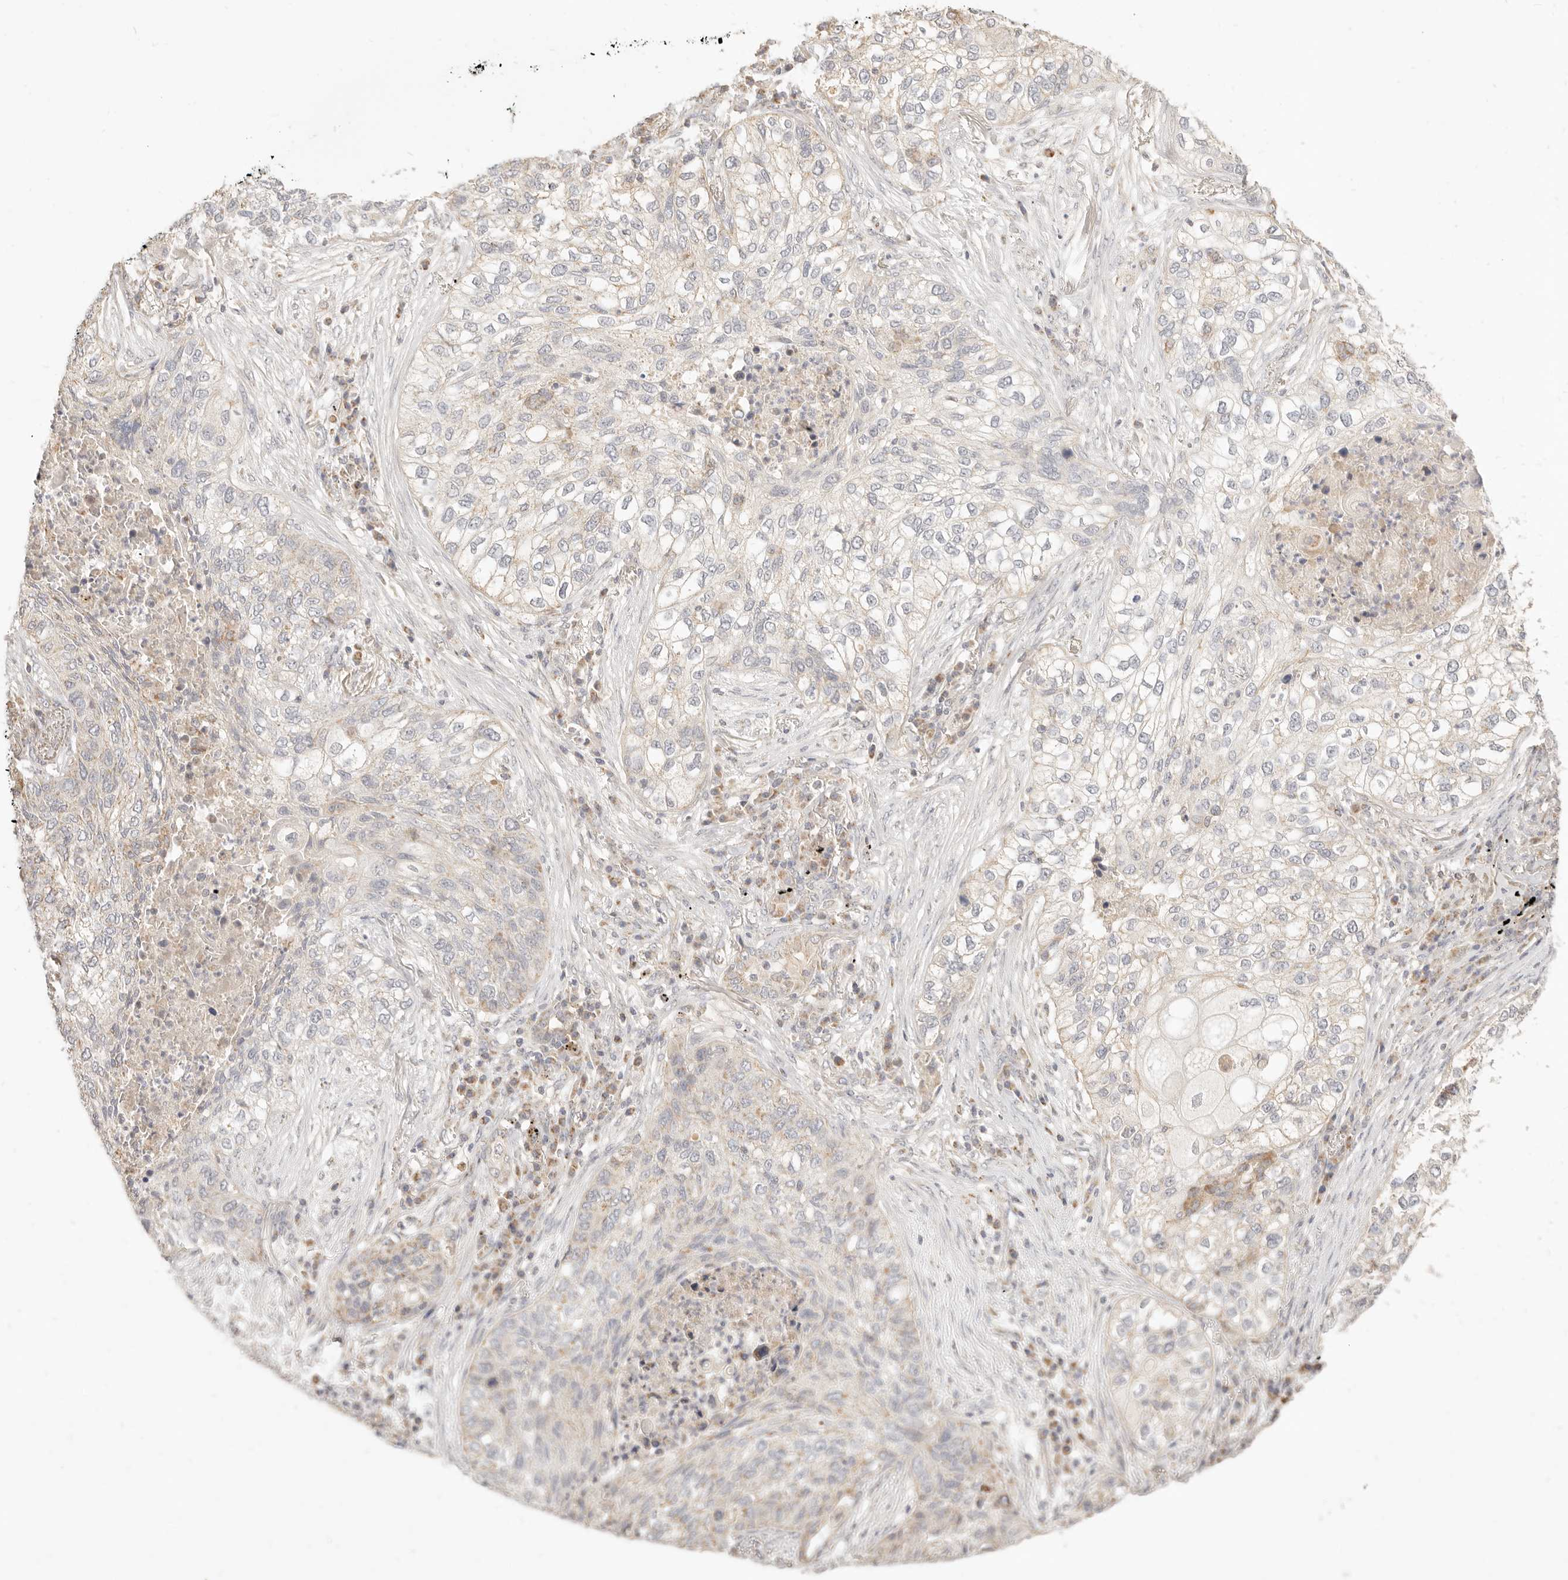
{"staining": {"intensity": "weak", "quantity": "25%-75%", "location": "cytoplasmic/membranous"}, "tissue": "lung cancer", "cell_type": "Tumor cells", "image_type": "cancer", "snomed": [{"axis": "morphology", "description": "Squamous cell carcinoma, NOS"}, {"axis": "topography", "description": "Lung"}], "caption": "Brown immunohistochemical staining in human lung cancer displays weak cytoplasmic/membranous positivity in approximately 25%-75% of tumor cells. Using DAB (3,3'-diaminobenzidine) (brown) and hematoxylin (blue) stains, captured at high magnification using brightfield microscopy.", "gene": "CPLANE2", "patient": {"sex": "female", "age": 63}}